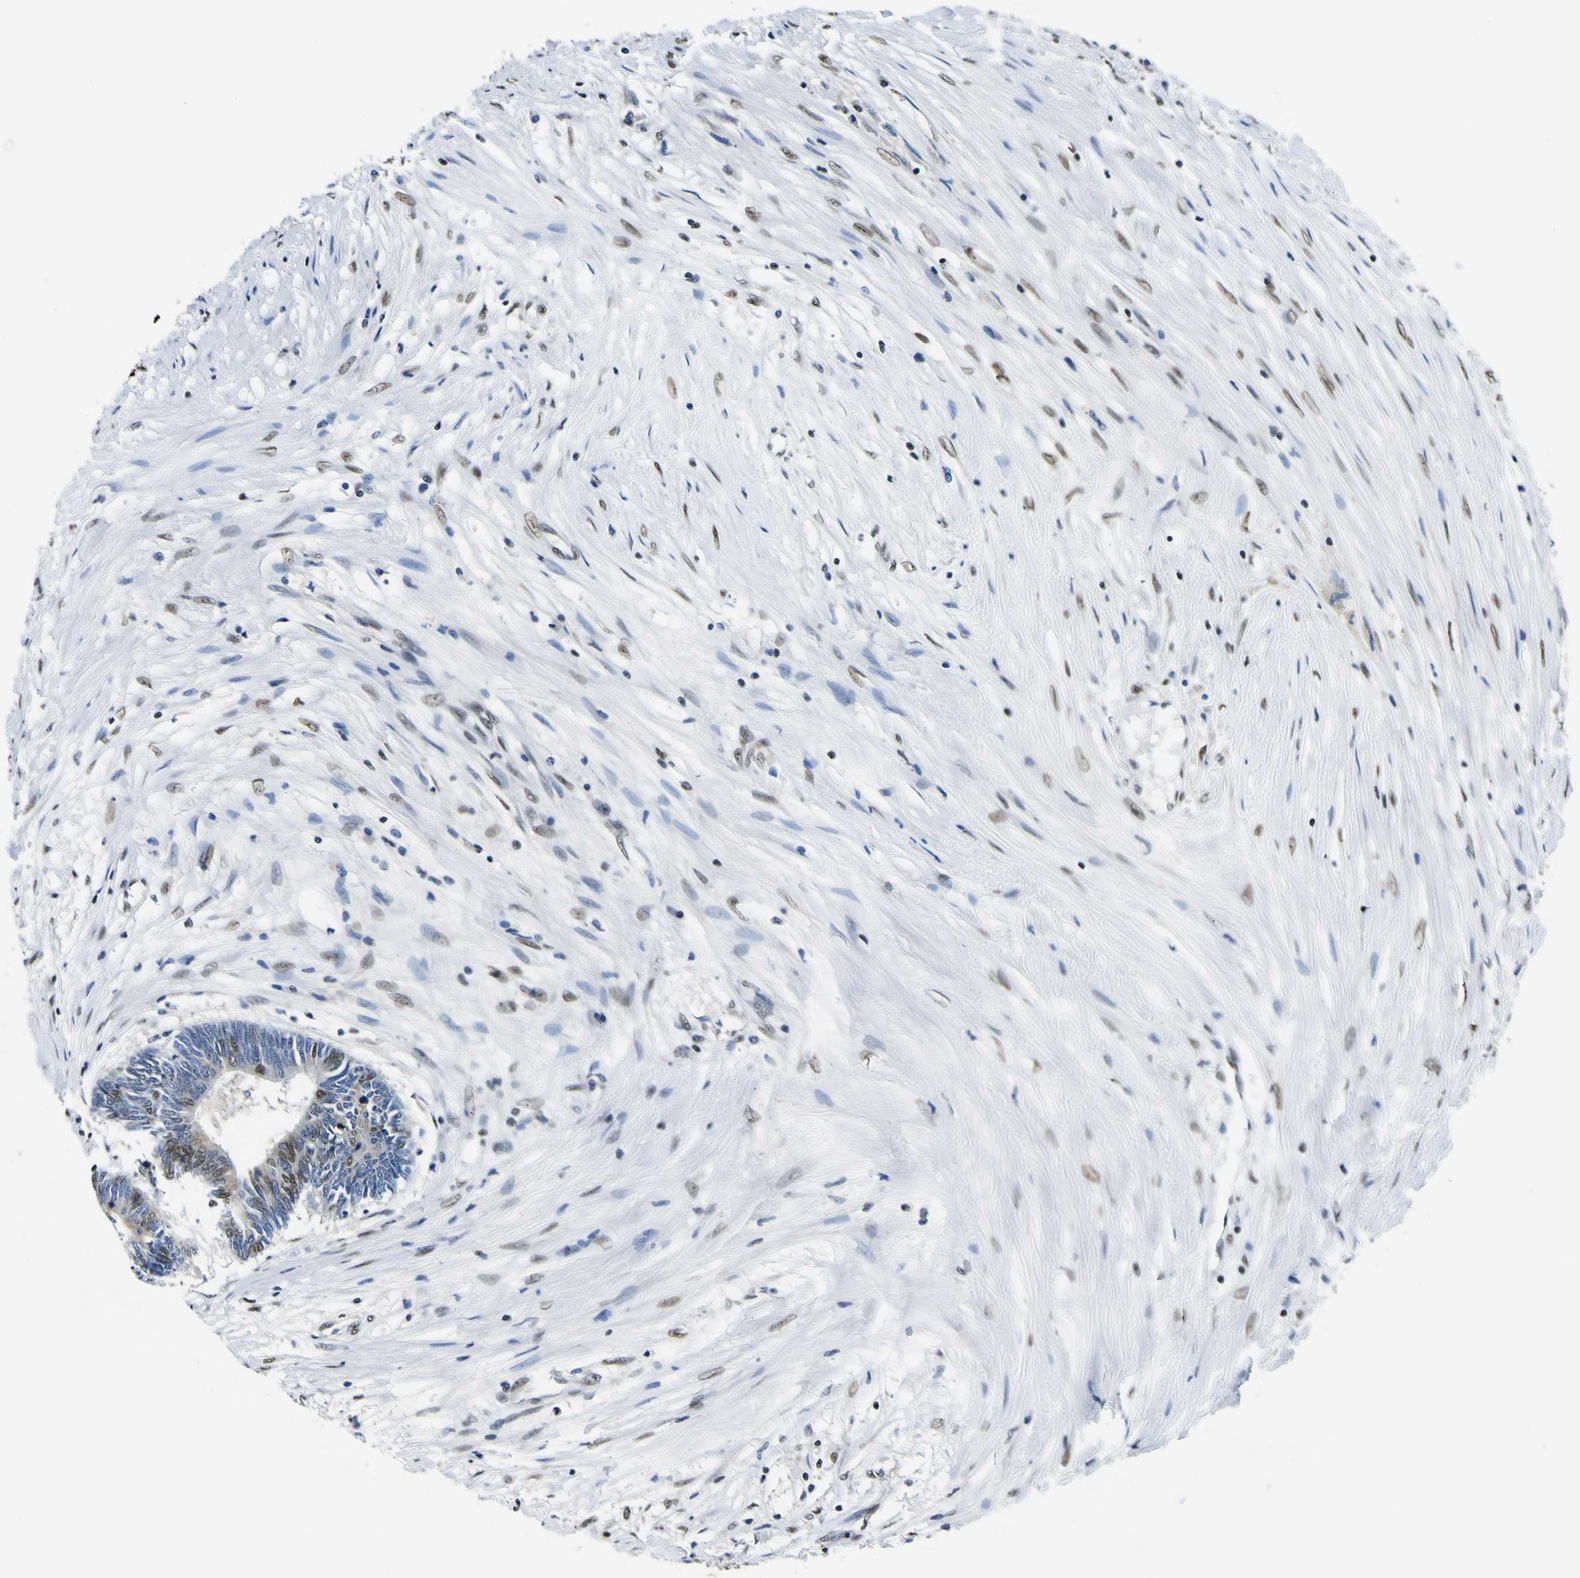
{"staining": {"intensity": "moderate", "quantity": "25%-75%", "location": "nuclear"}, "tissue": "colorectal cancer", "cell_type": "Tumor cells", "image_type": "cancer", "snomed": [{"axis": "morphology", "description": "Adenocarcinoma, NOS"}, {"axis": "topography", "description": "Rectum"}], "caption": "High-power microscopy captured an immunohistochemistry (IHC) image of colorectal adenocarcinoma, revealing moderate nuclear expression in approximately 25%-75% of tumor cells. (DAB (3,3'-diaminobenzidine) = brown stain, brightfield microscopy at high magnification).", "gene": "SP1", "patient": {"sex": "male", "age": 63}}